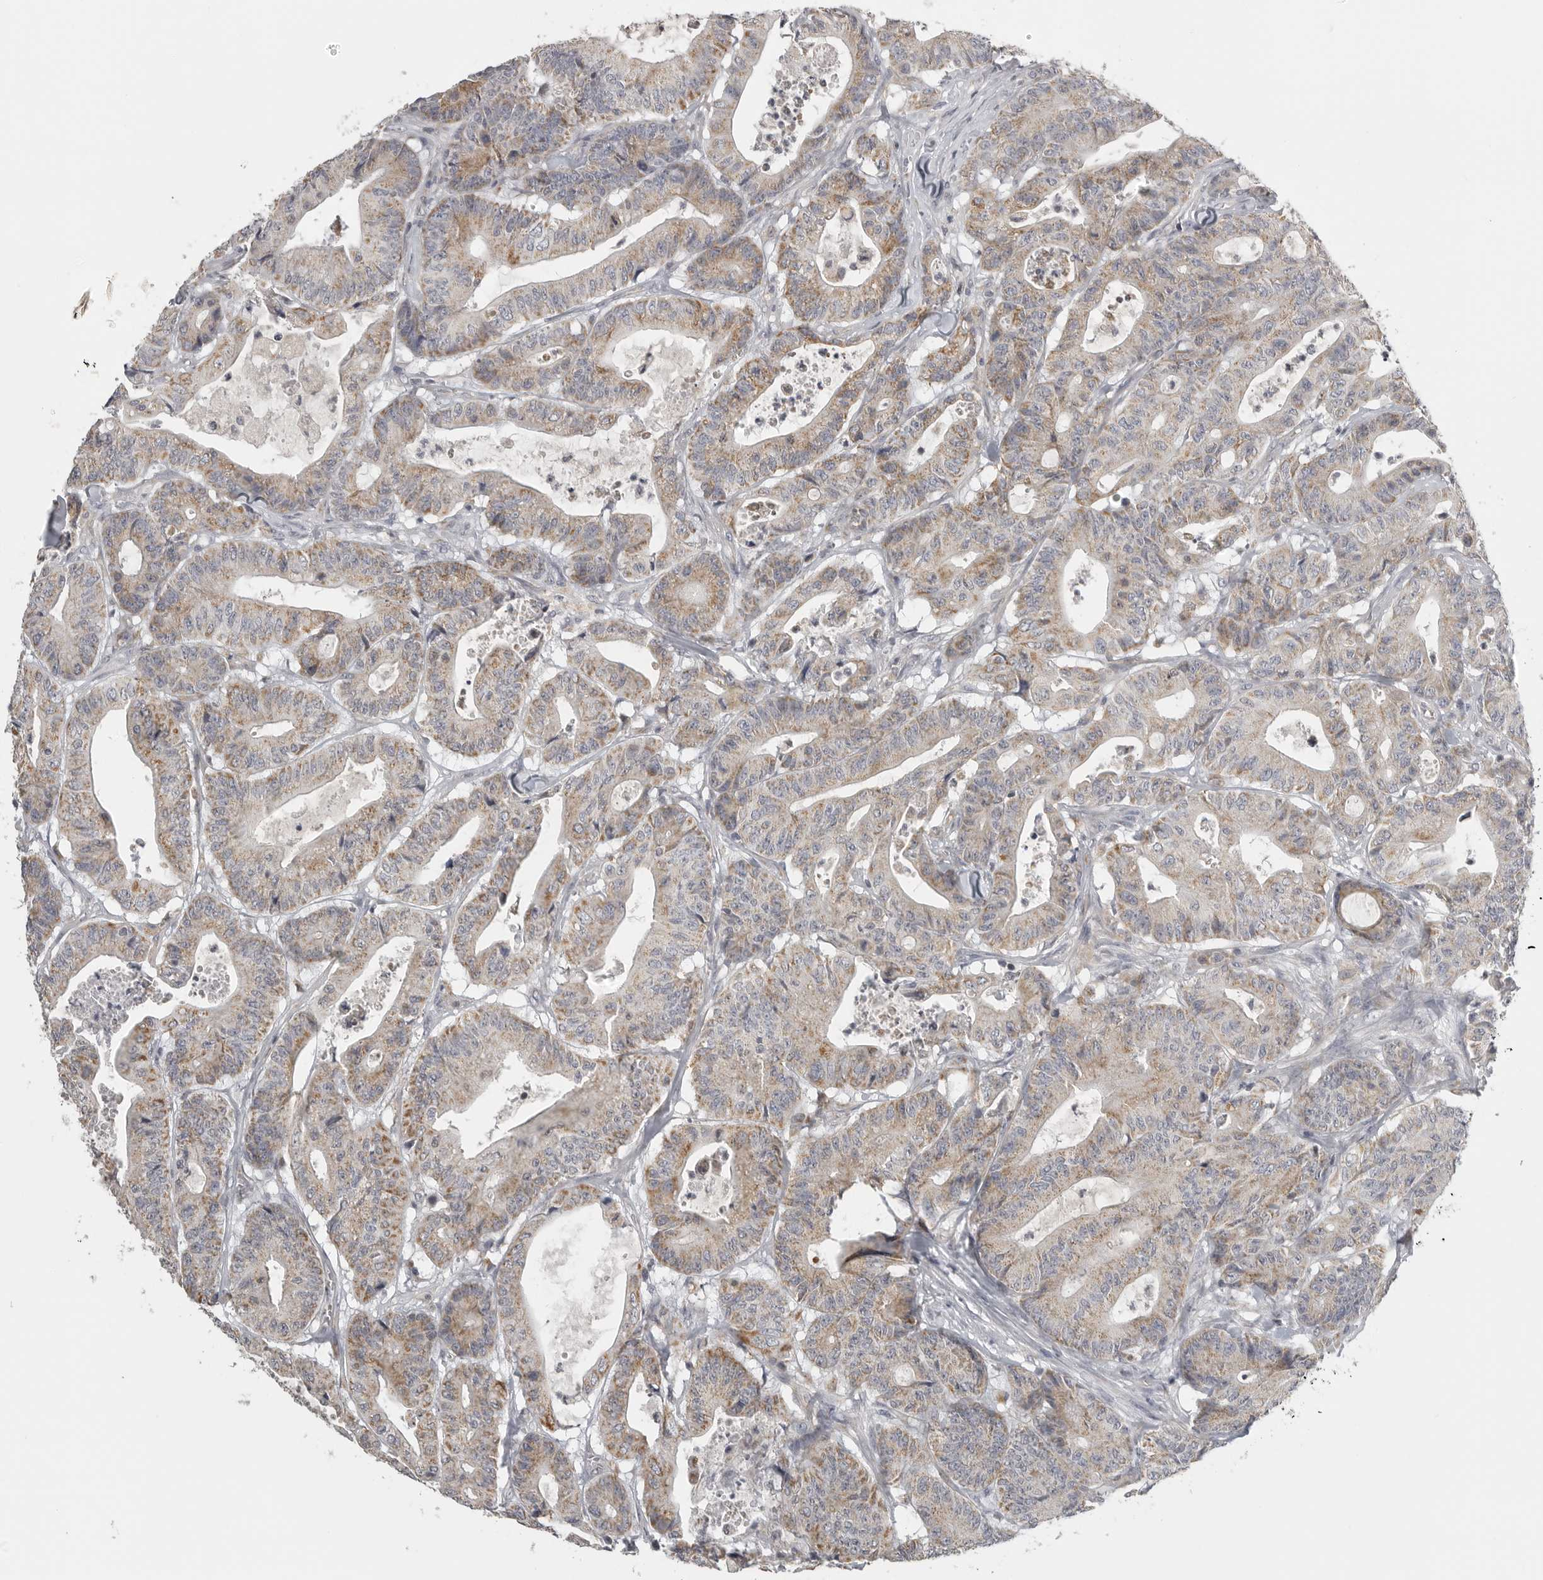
{"staining": {"intensity": "weak", "quantity": ">75%", "location": "cytoplasmic/membranous"}, "tissue": "colorectal cancer", "cell_type": "Tumor cells", "image_type": "cancer", "snomed": [{"axis": "morphology", "description": "Adenocarcinoma, NOS"}, {"axis": "topography", "description": "Colon"}], "caption": "High-power microscopy captured an immunohistochemistry (IHC) image of colorectal cancer, revealing weak cytoplasmic/membranous positivity in approximately >75% of tumor cells.", "gene": "RXFP3", "patient": {"sex": "female", "age": 84}}